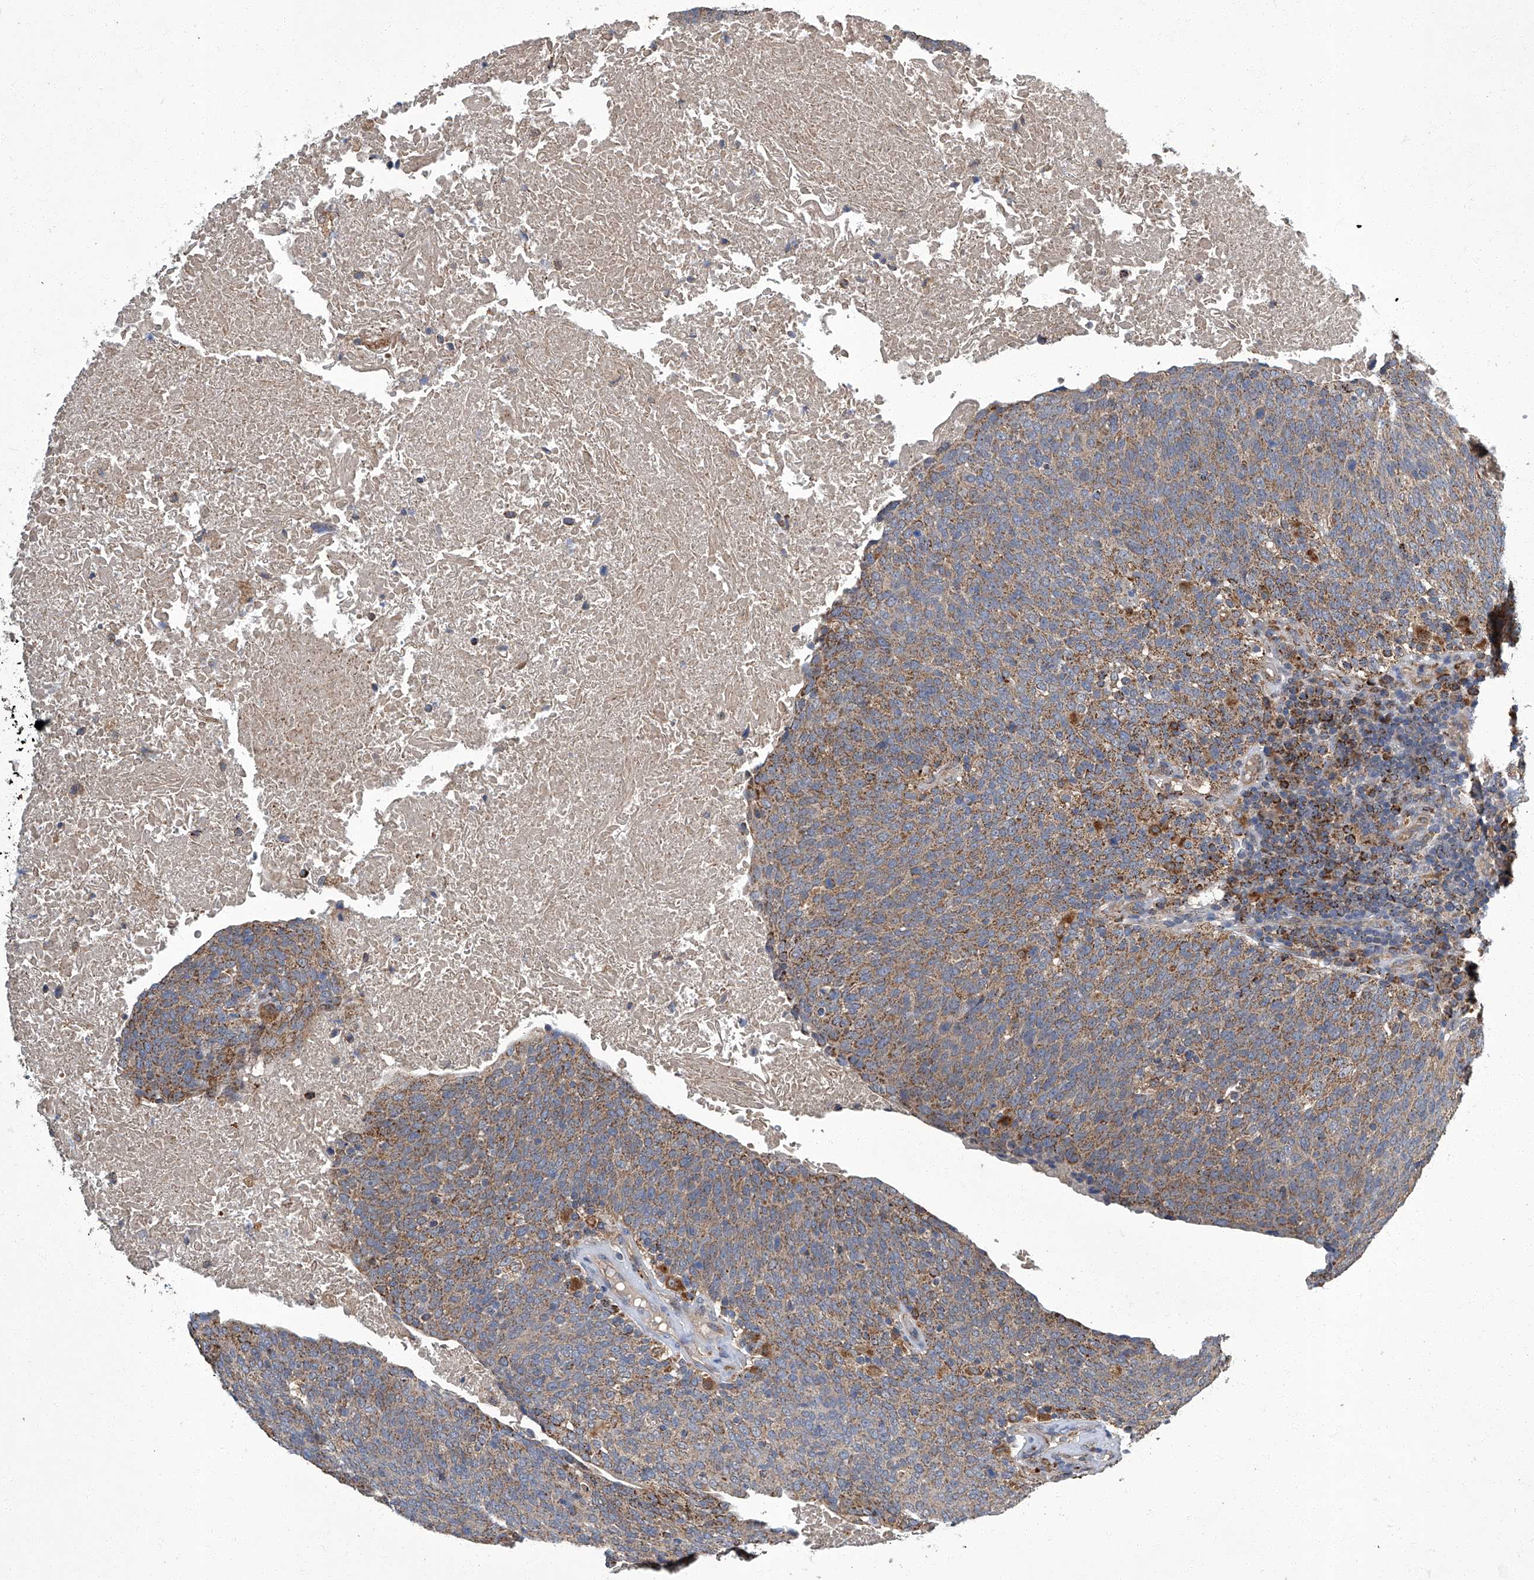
{"staining": {"intensity": "moderate", "quantity": ">75%", "location": "cytoplasmic/membranous"}, "tissue": "head and neck cancer", "cell_type": "Tumor cells", "image_type": "cancer", "snomed": [{"axis": "morphology", "description": "Squamous cell carcinoma, NOS"}, {"axis": "morphology", "description": "Squamous cell carcinoma, metastatic, NOS"}, {"axis": "topography", "description": "Lymph node"}, {"axis": "topography", "description": "Head-Neck"}], "caption": "Human head and neck cancer stained for a protein (brown) demonstrates moderate cytoplasmic/membranous positive positivity in approximately >75% of tumor cells.", "gene": "TNFRSF13B", "patient": {"sex": "male", "age": 62}}